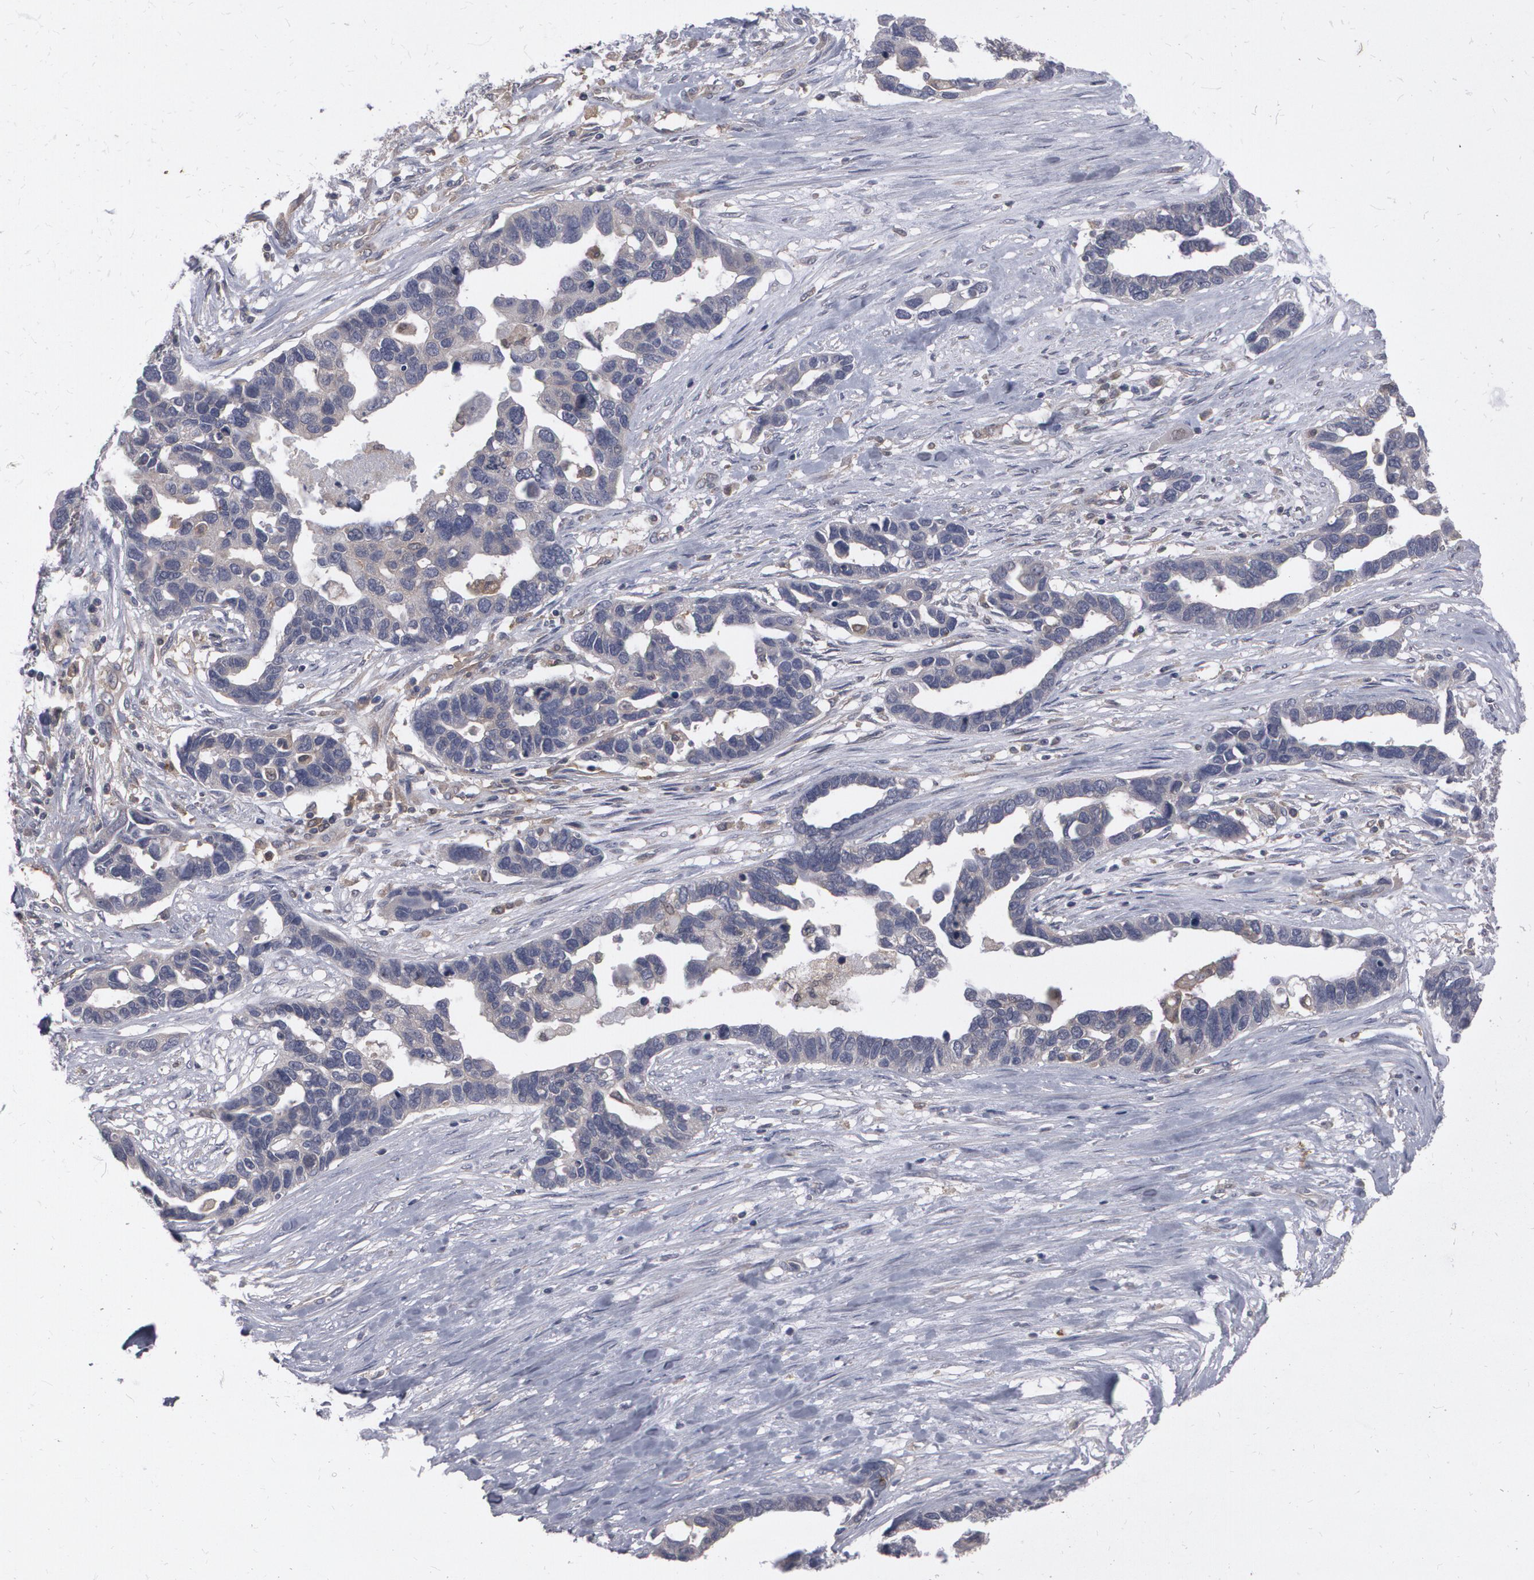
{"staining": {"intensity": "negative", "quantity": "none", "location": "none"}, "tissue": "ovarian cancer", "cell_type": "Tumor cells", "image_type": "cancer", "snomed": [{"axis": "morphology", "description": "Cystadenocarcinoma, serous, NOS"}, {"axis": "topography", "description": "Ovary"}], "caption": "This photomicrograph is of ovarian cancer (serous cystadenocarcinoma) stained with IHC to label a protein in brown with the nuclei are counter-stained blue. There is no expression in tumor cells.", "gene": "HTT", "patient": {"sex": "female", "age": 54}}